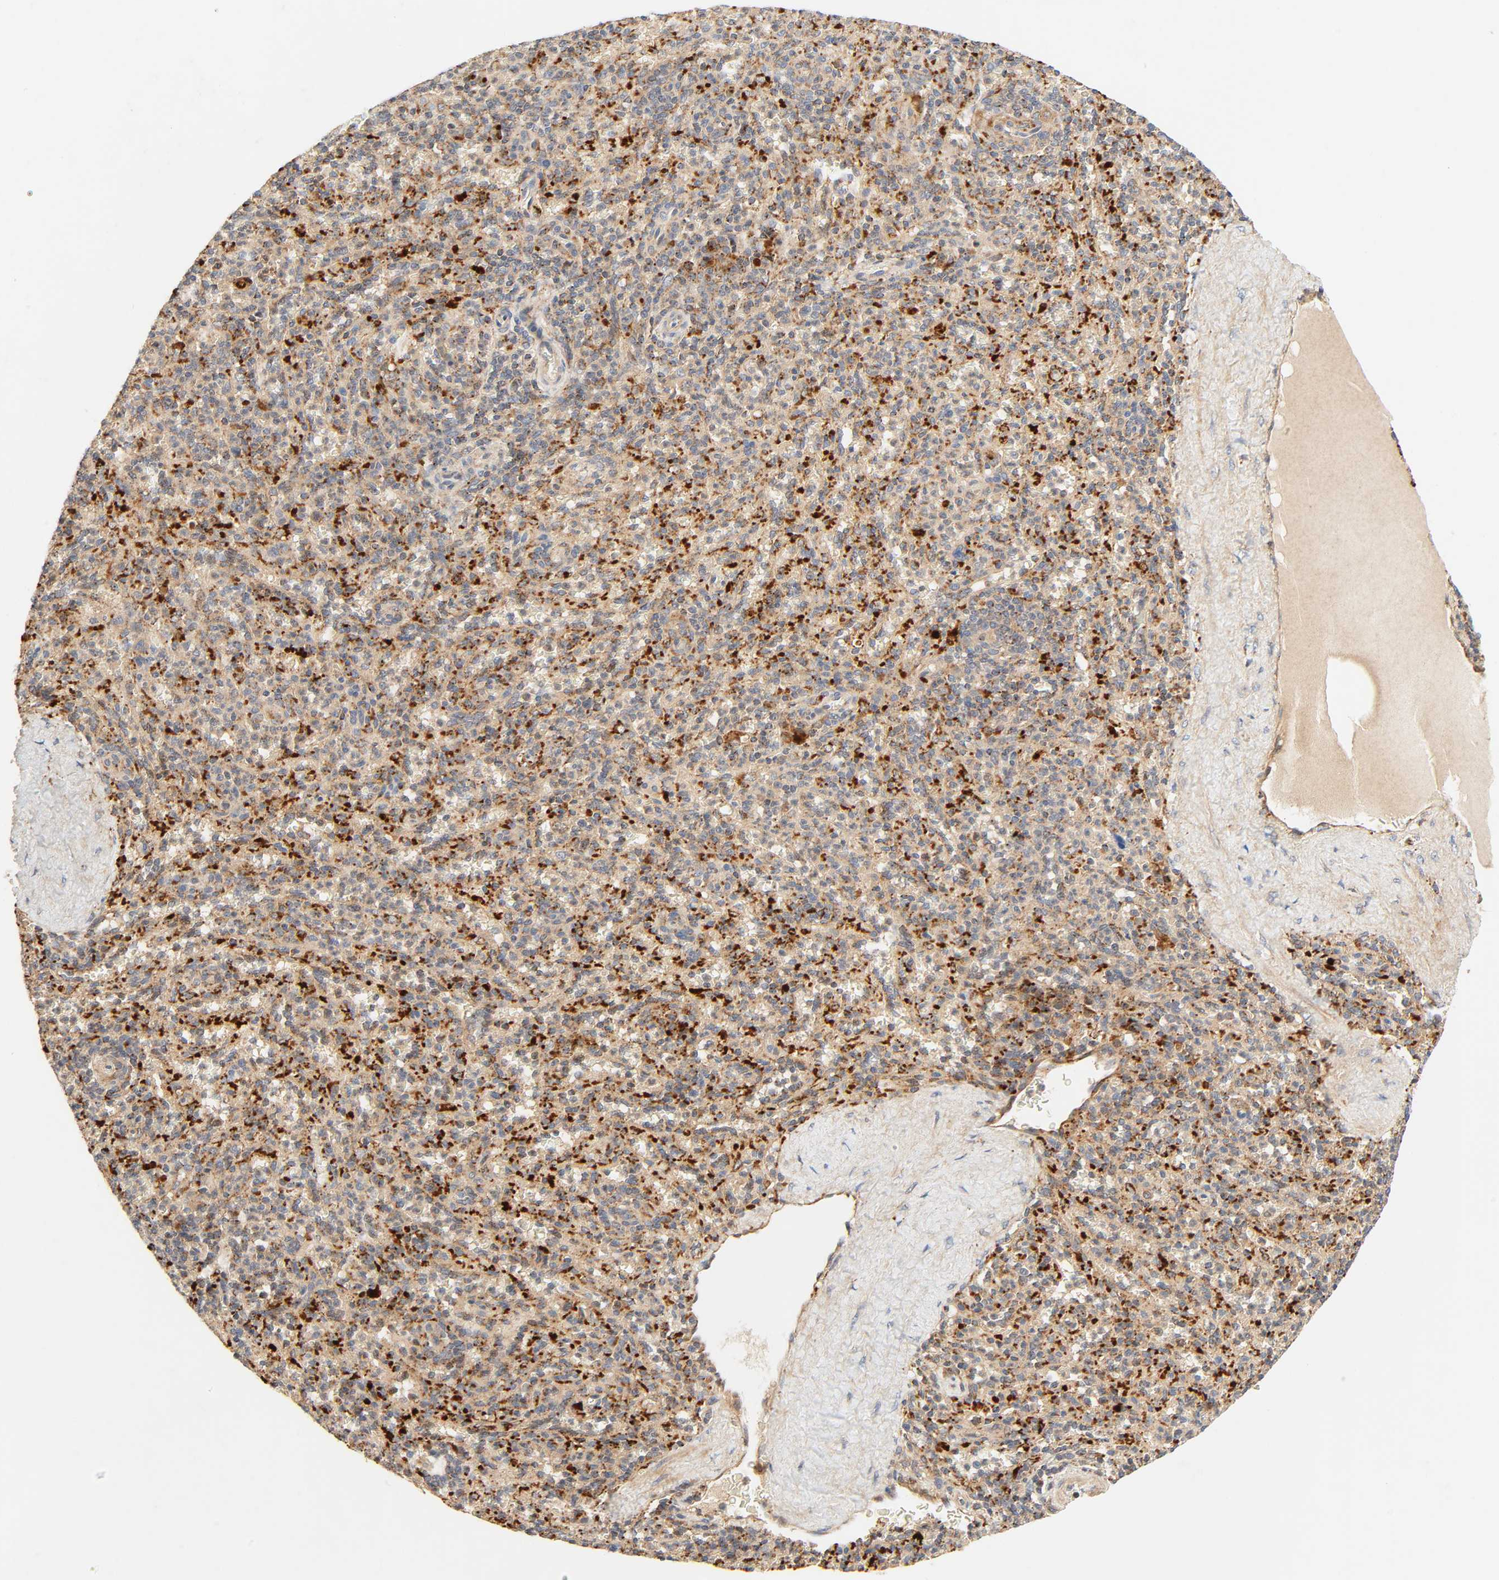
{"staining": {"intensity": "moderate", "quantity": ">75%", "location": "cytoplasmic/membranous"}, "tissue": "spleen", "cell_type": "Cells in red pulp", "image_type": "normal", "snomed": [{"axis": "morphology", "description": "Normal tissue, NOS"}, {"axis": "topography", "description": "Spleen"}], "caption": "Protein analysis of normal spleen shows moderate cytoplasmic/membranous positivity in approximately >75% of cells in red pulp. Nuclei are stained in blue.", "gene": "MAPK6", "patient": {"sex": "male", "age": 36}}